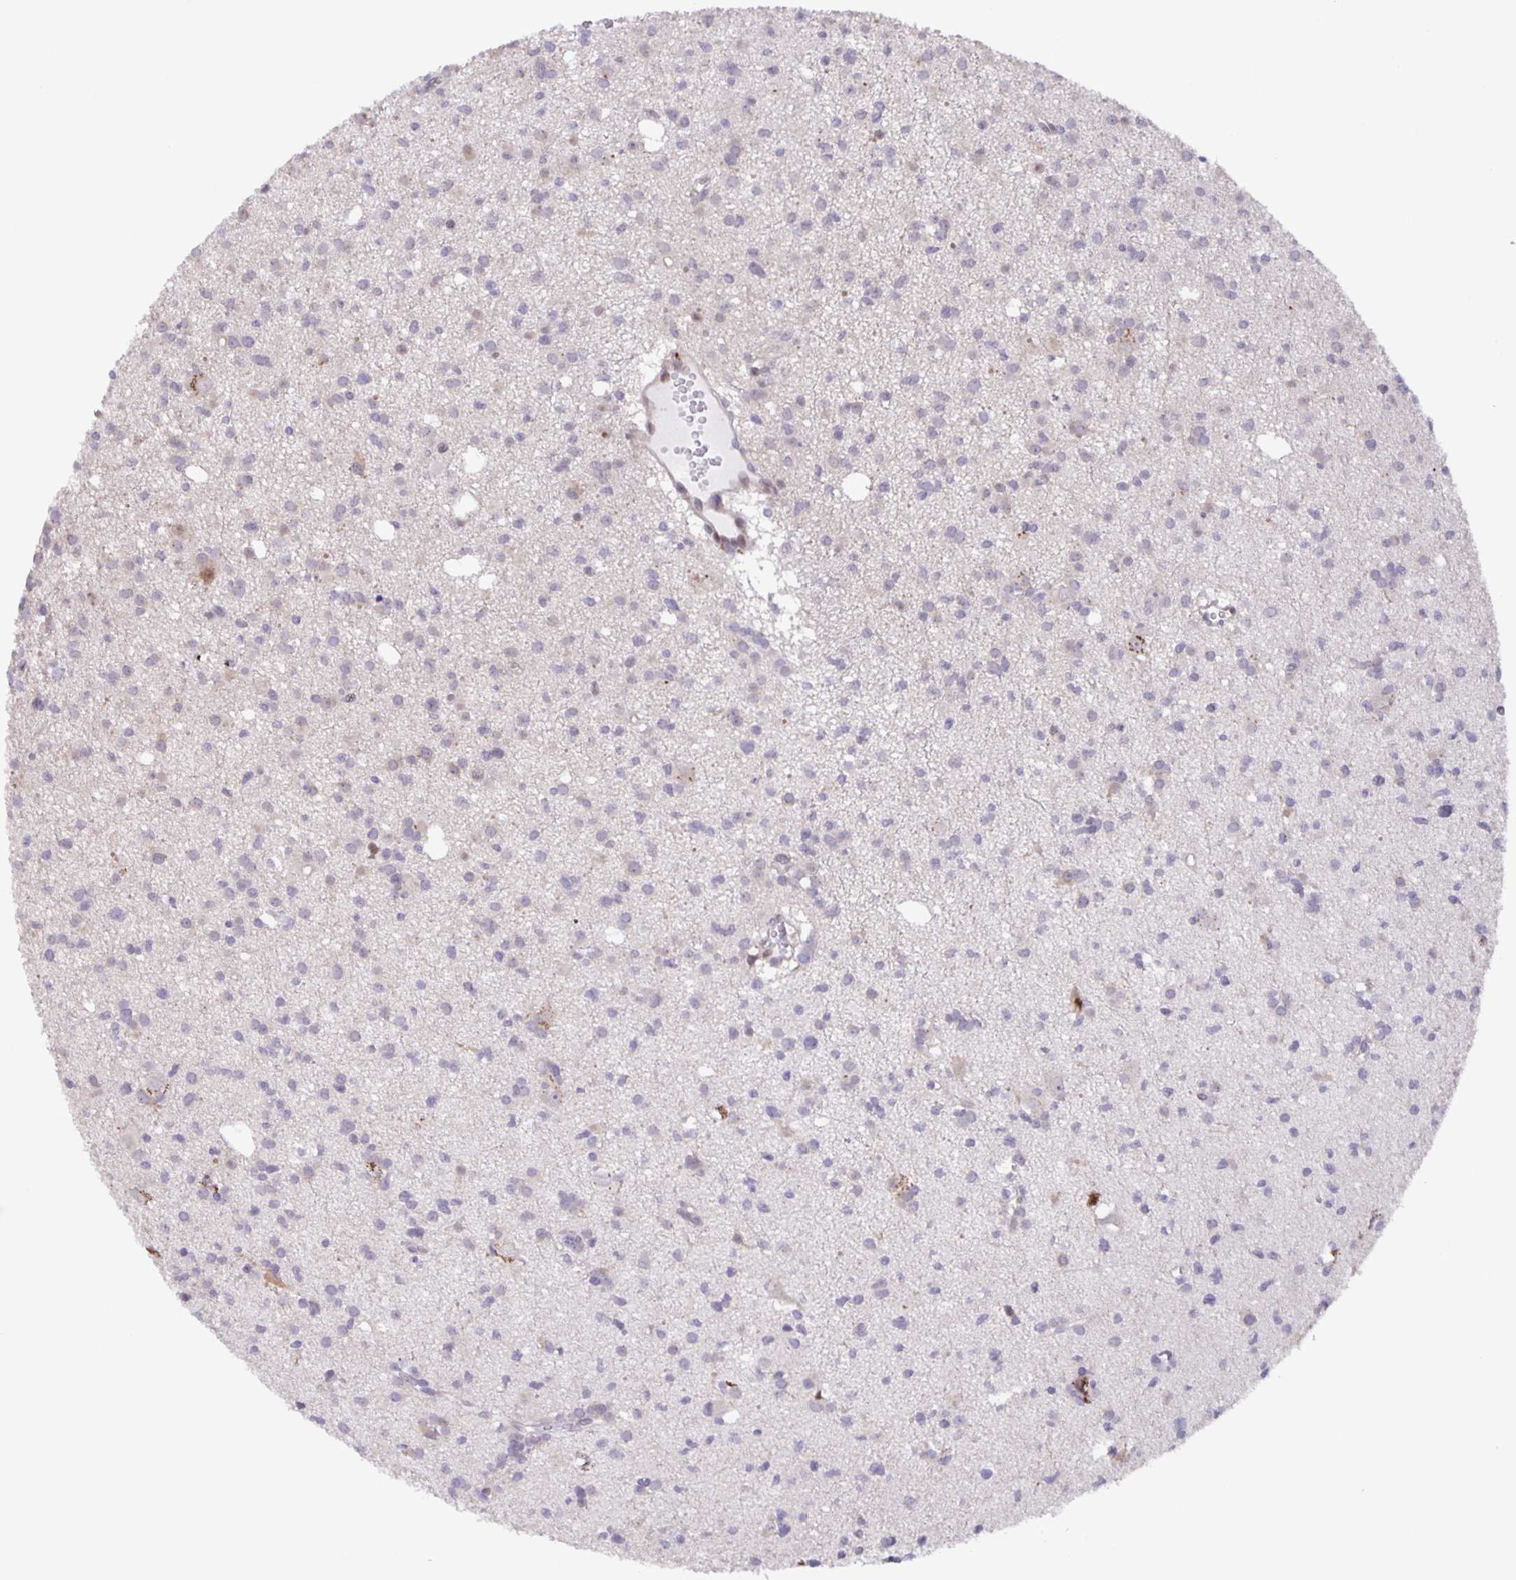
{"staining": {"intensity": "weak", "quantity": "<25%", "location": "cytoplasmic/membranous"}, "tissue": "glioma", "cell_type": "Tumor cells", "image_type": "cancer", "snomed": [{"axis": "morphology", "description": "Glioma, malignant, High grade"}, {"axis": "topography", "description": "Brain"}], "caption": "The micrograph demonstrates no staining of tumor cells in malignant glioma (high-grade). (DAB immunohistochemistry (IHC) visualized using brightfield microscopy, high magnification).", "gene": "MAPK12", "patient": {"sex": "male", "age": 23}}